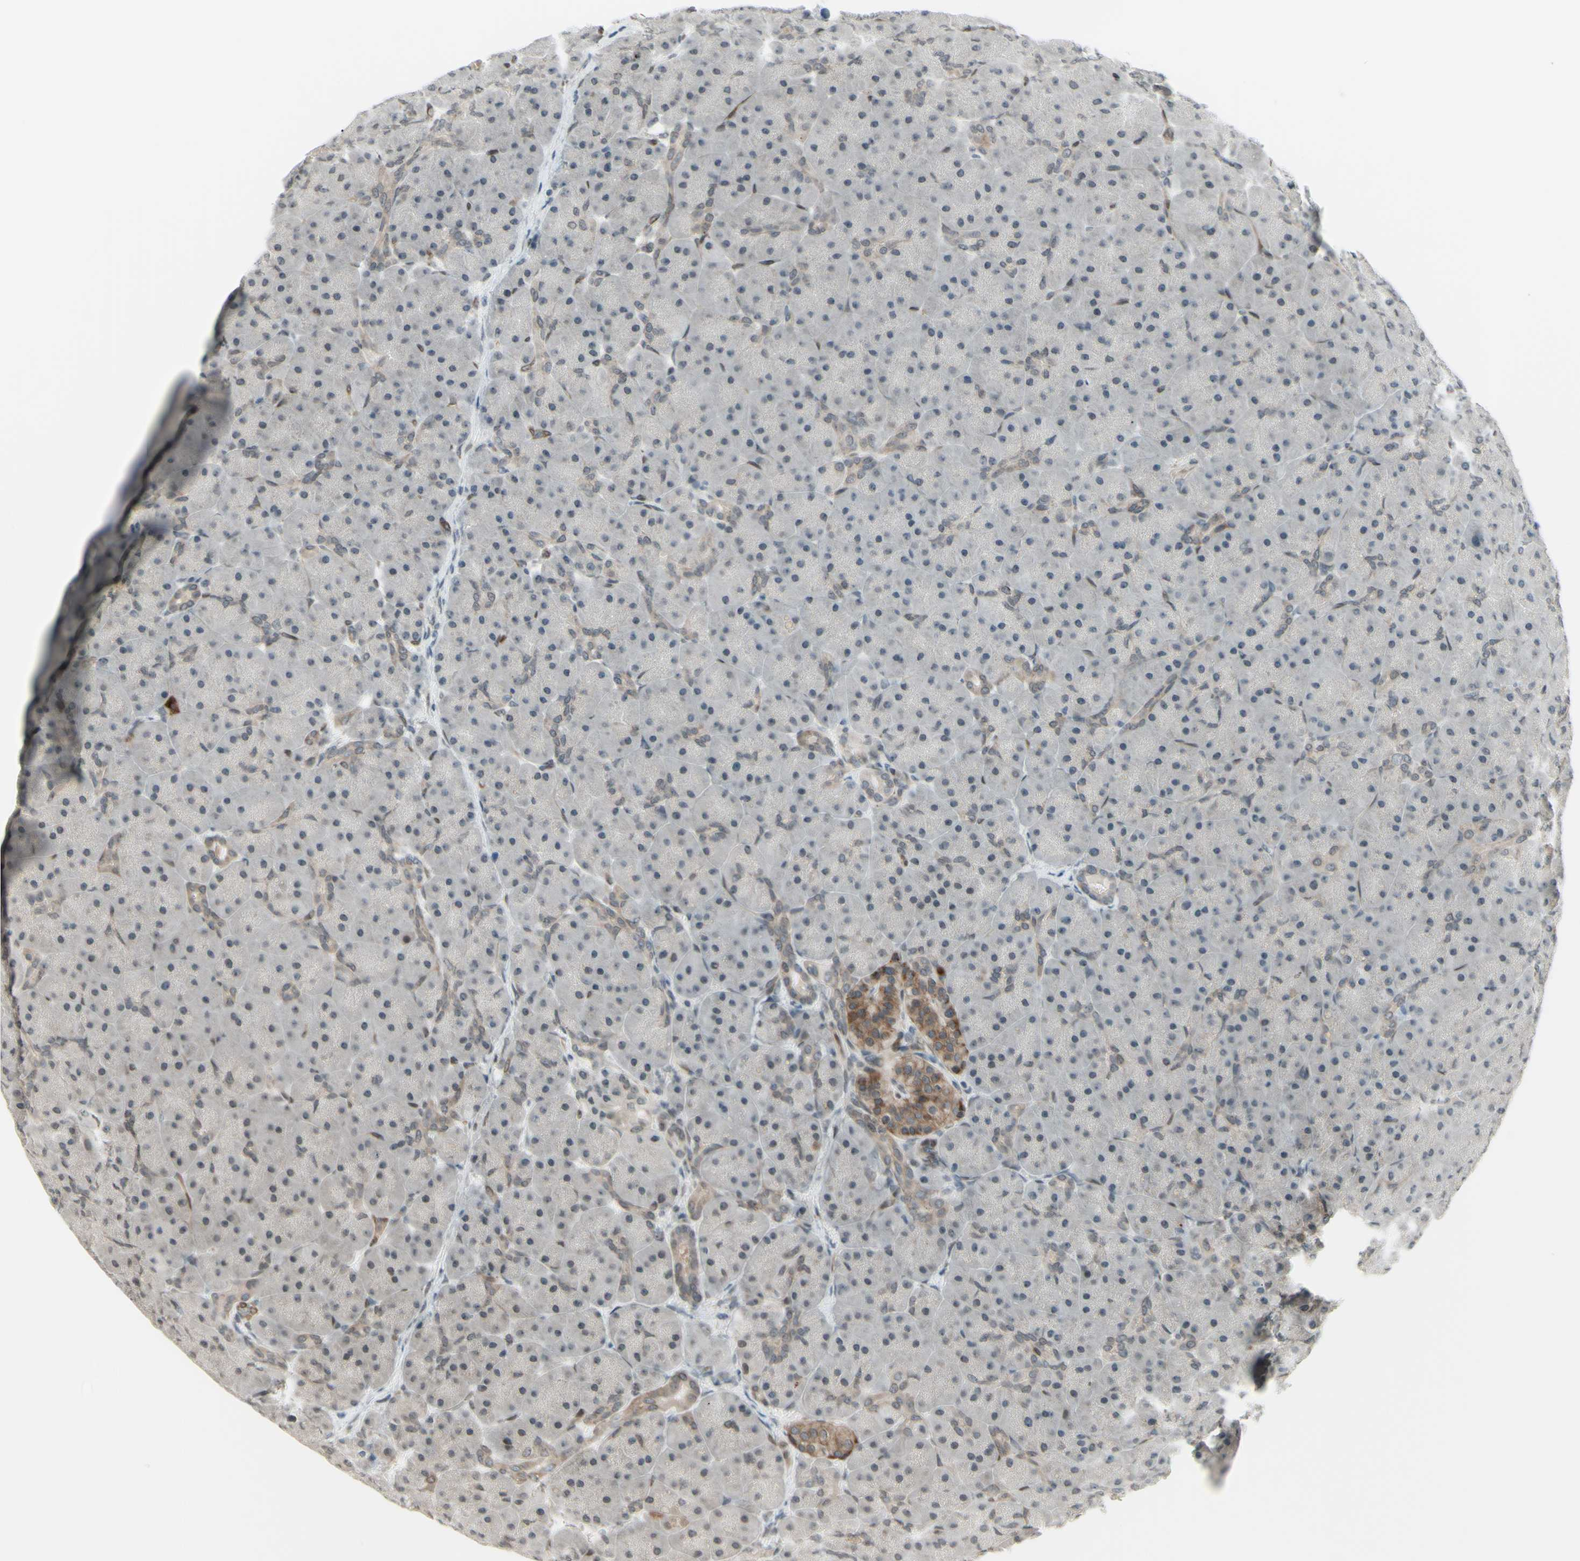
{"staining": {"intensity": "moderate", "quantity": "25%-75%", "location": "nuclear"}, "tissue": "pancreas", "cell_type": "Exocrine glandular cells", "image_type": "normal", "snomed": [{"axis": "morphology", "description": "Normal tissue, NOS"}, {"axis": "topography", "description": "Pancreas"}], "caption": "IHC micrograph of benign pancreas stained for a protein (brown), which displays medium levels of moderate nuclear expression in approximately 25%-75% of exocrine glandular cells.", "gene": "MLF2", "patient": {"sex": "male", "age": 66}}